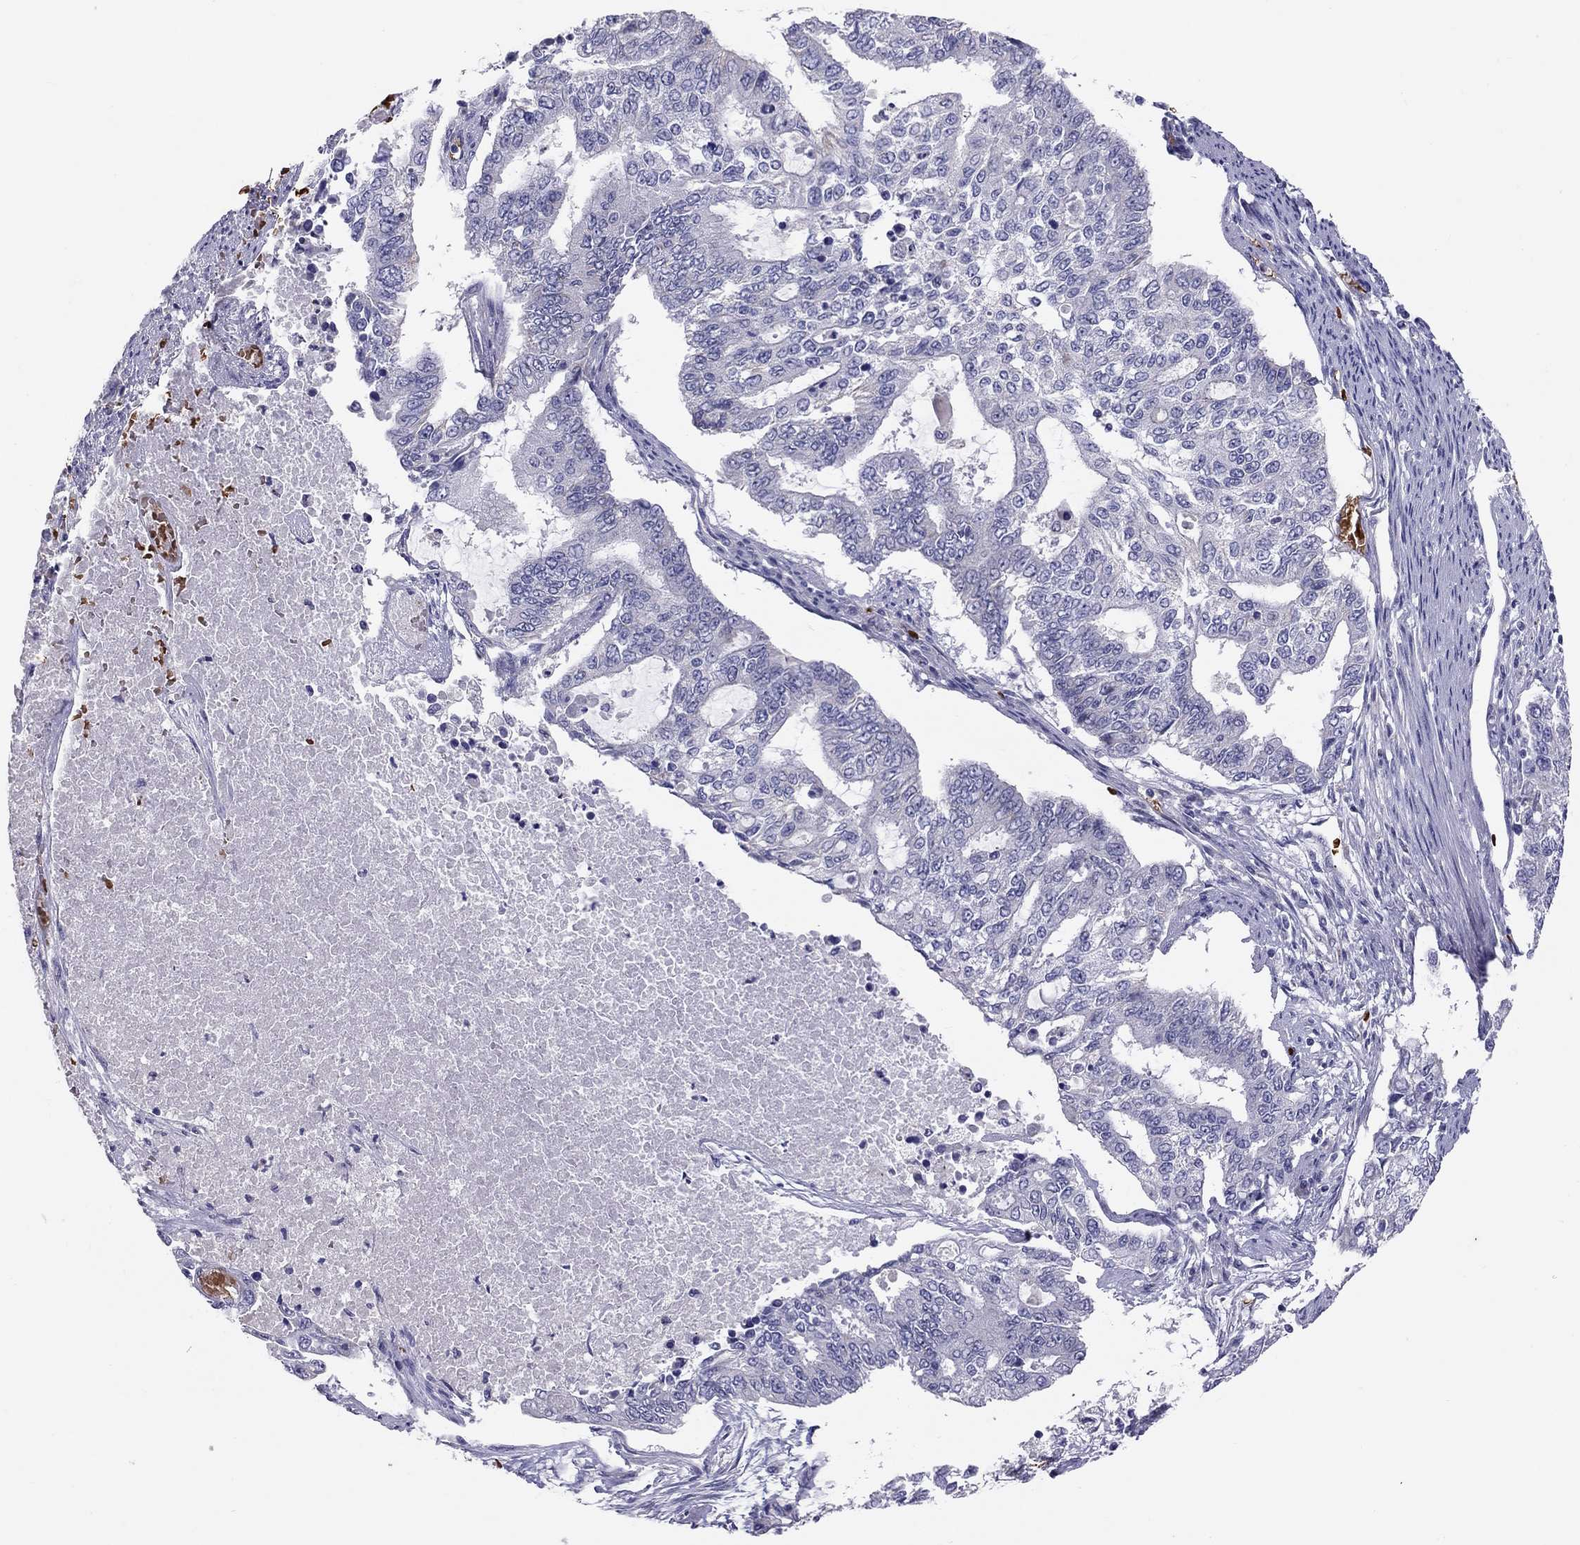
{"staining": {"intensity": "negative", "quantity": "none", "location": "none"}, "tissue": "endometrial cancer", "cell_type": "Tumor cells", "image_type": "cancer", "snomed": [{"axis": "morphology", "description": "Adenocarcinoma, NOS"}, {"axis": "topography", "description": "Uterus"}], "caption": "Immunohistochemistry (IHC) micrograph of neoplastic tissue: human adenocarcinoma (endometrial) stained with DAB (3,3'-diaminobenzidine) reveals no significant protein staining in tumor cells.", "gene": "FRMD1", "patient": {"sex": "female", "age": 59}}